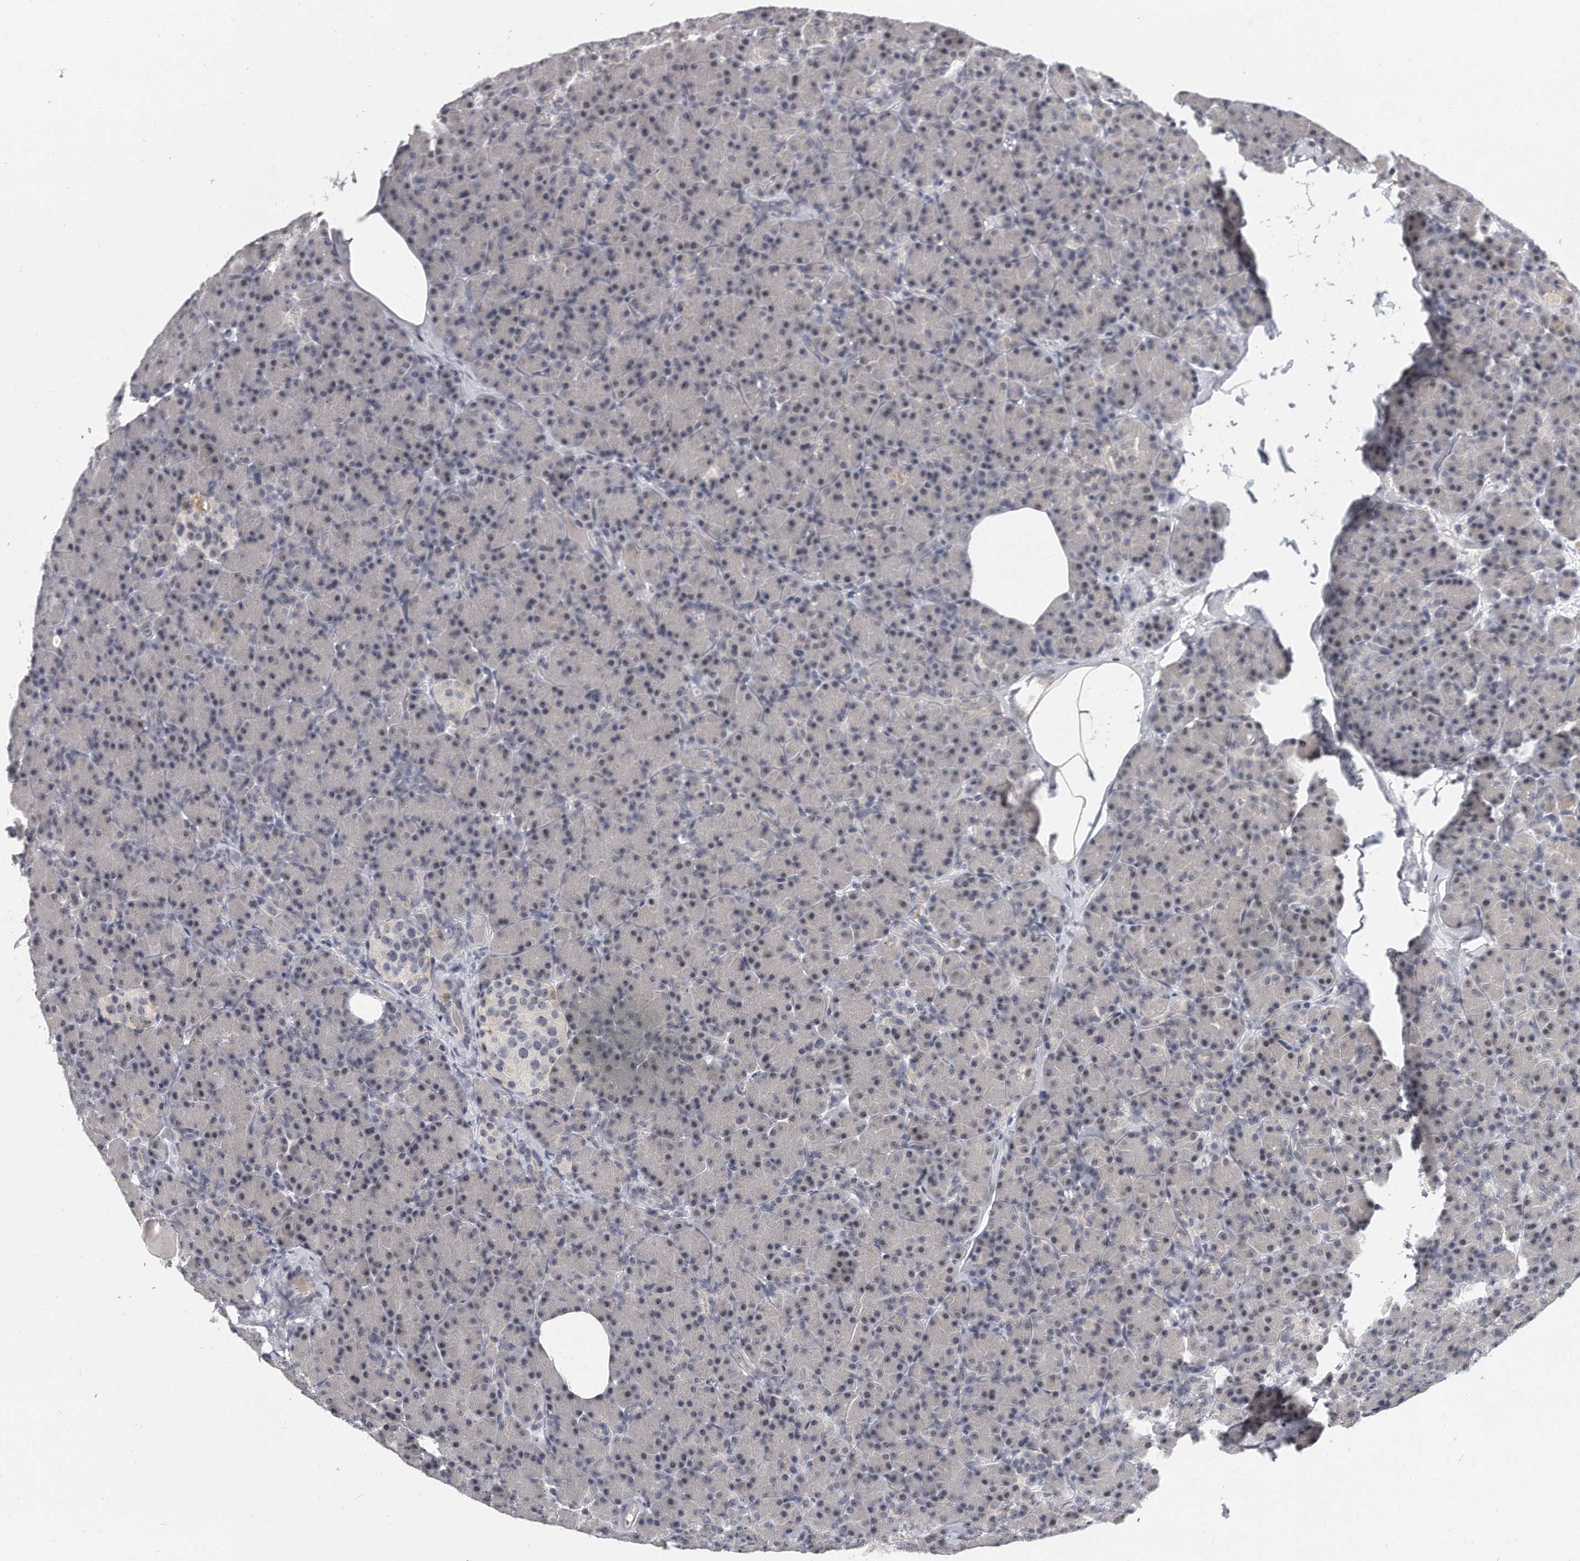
{"staining": {"intensity": "negative", "quantity": "none", "location": "none"}, "tissue": "pancreas", "cell_type": "Exocrine glandular cells", "image_type": "normal", "snomed": [{"axis": "morphology", "description": "Normal tissue, NOS"}, {"axis": "topography", "description": "Pancreas"}], "caption": "The IHC photomicrograph has no significant staining in exocrine glandular cells of pancreas.", "gene": "TFCP2L1", "patient": {"sex": "female", "age": 43}}